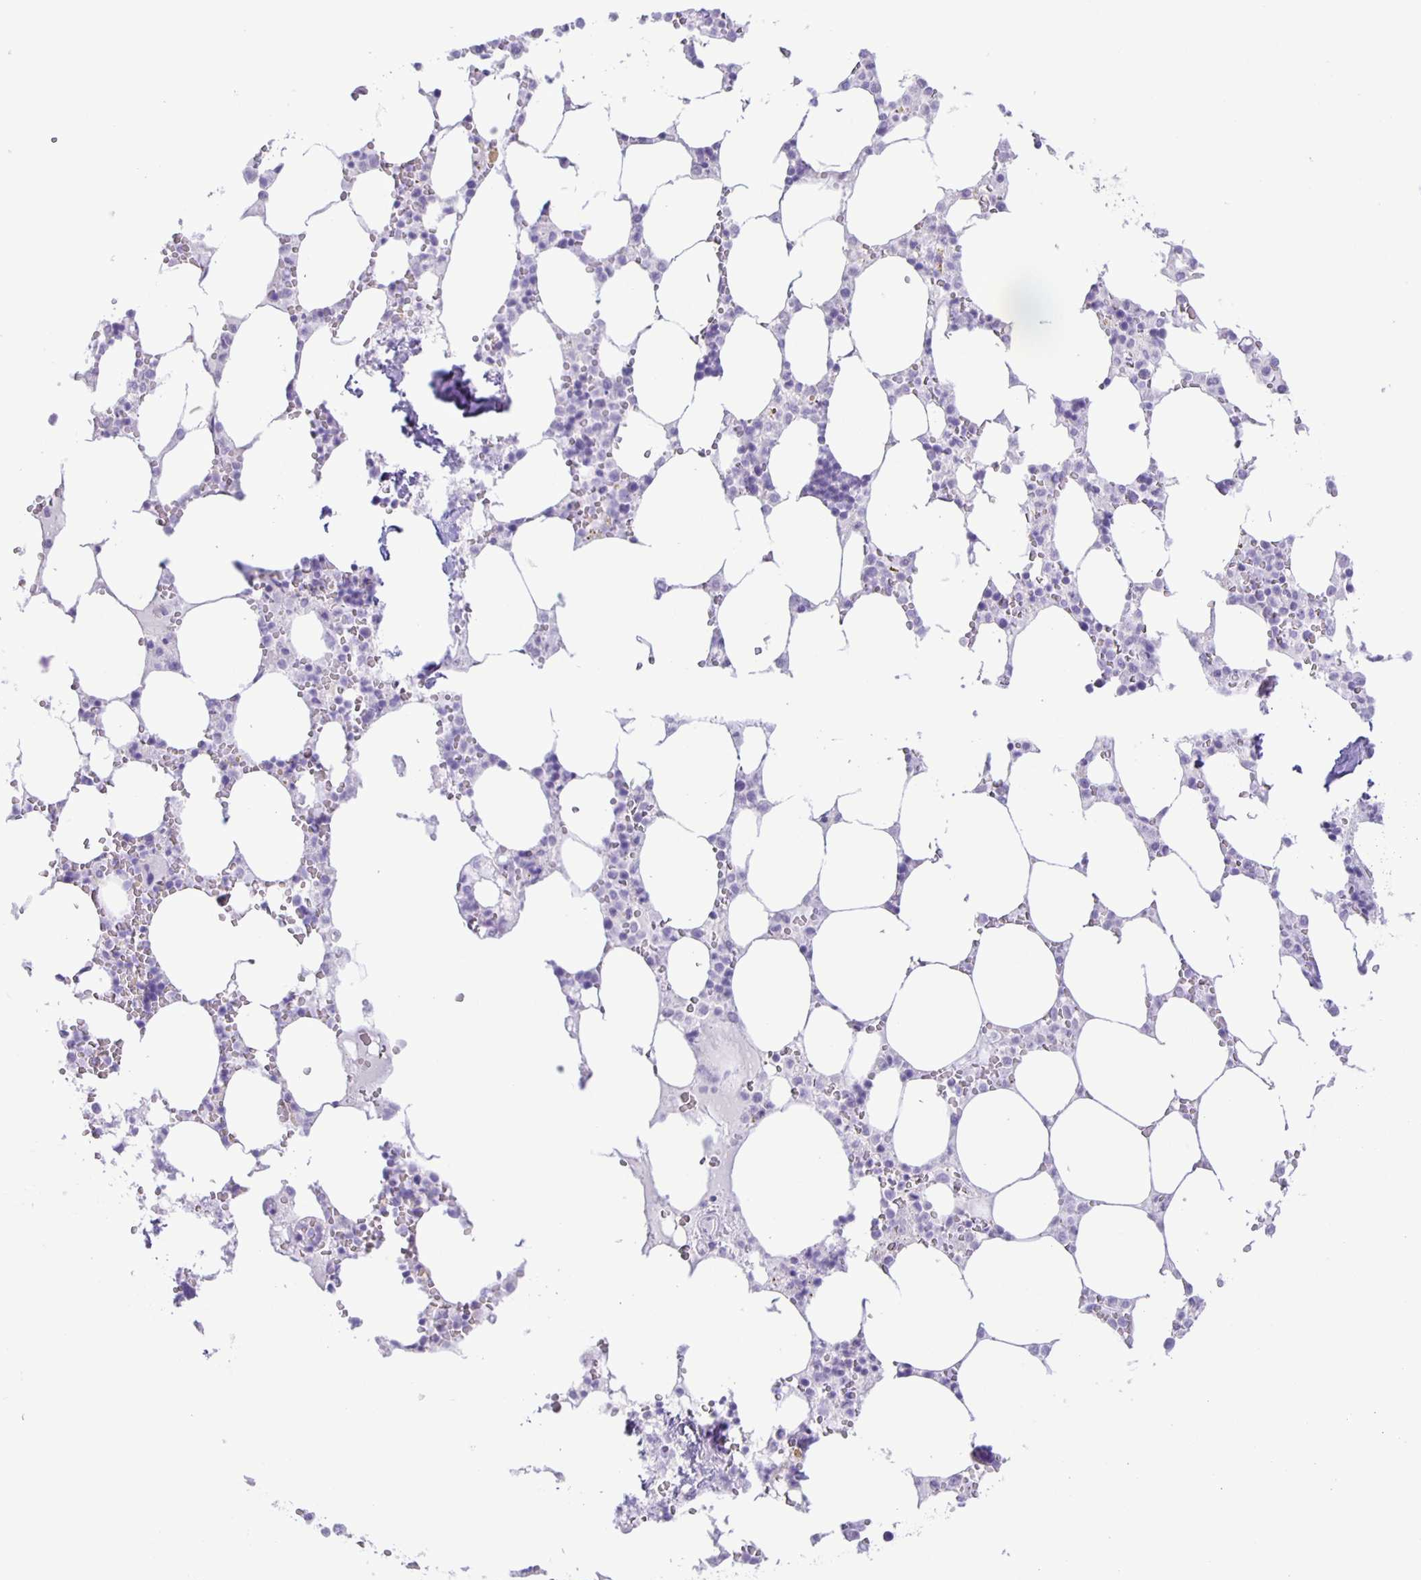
{"staining": {"intensity": "negative", "quantity": "none", "location": "none"}, "tissue": "bone marrow", "cell_type": "Hematopoietic cells", "image_type": "normal", "snomed": [{"axis": "morphology", "description": "Normal tissue, NOS"}, {"axis": "topography", "description": "Bone marrow"}], "caption": "There is no significant positivity in hematopoietic cells of bone marrow. The staining was performed using DAB (3,3'-diaminobenzidine) to visualize the protein expression in brown, while the nuclei were stained in blue with hematoxylin (Magnification: 20x).", "gene": "EZHIP", "patient": {"sex": "male", "age": 64}}